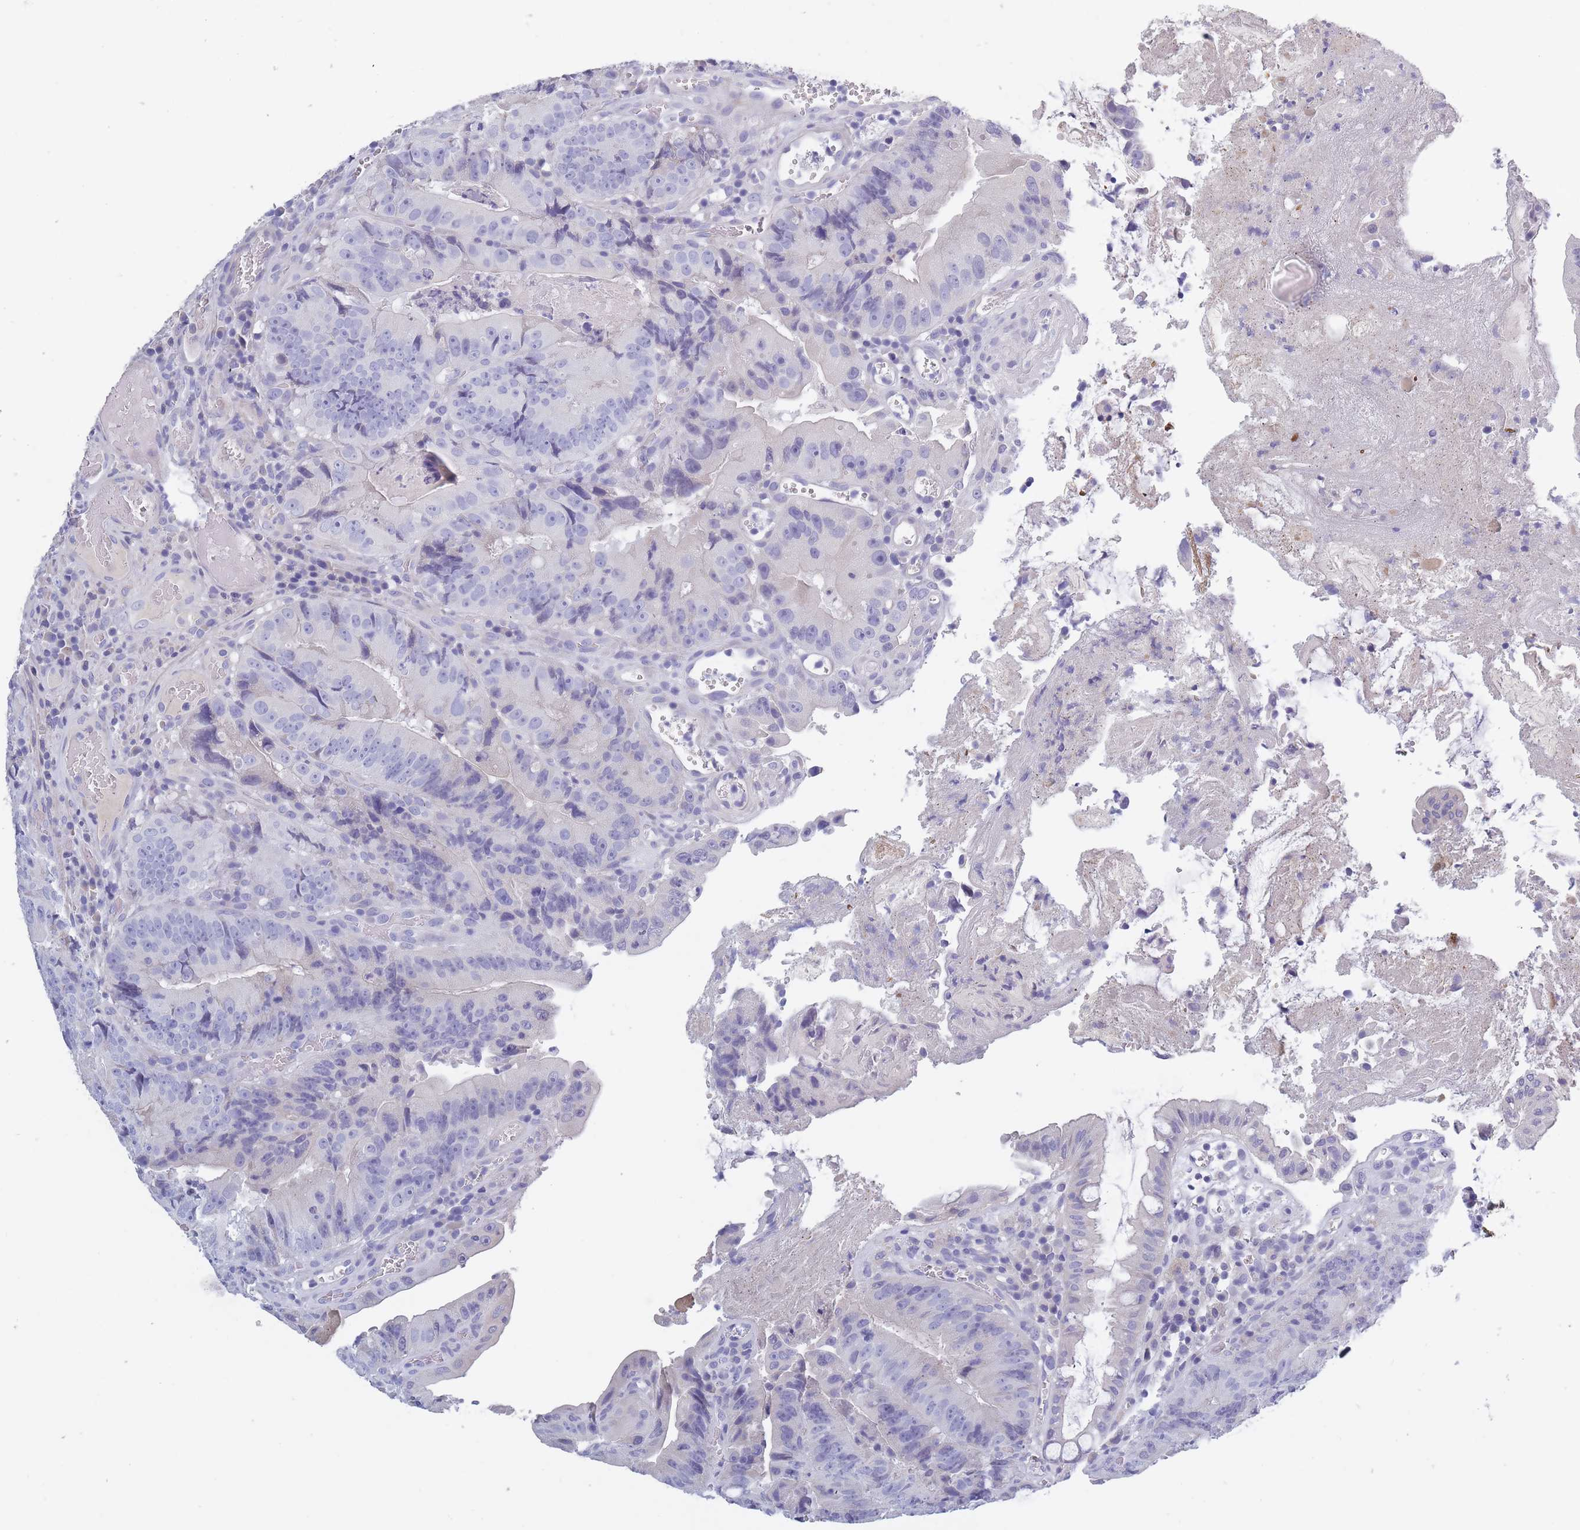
{"staining": {"intensity": "negative", "quantity": "none", "location": "none"}, "tissue": "colorectal cancer", "cell_type": "Tumor cells", "image_type": "cancer", "snomed": [{"axis": "morphology", "description": "Adenocarcinoma, NOS"}, {"axis": "topography", "description": "Colon"}], "caption": "There is no significant staining in tumor cells of colorectal adenocarcinoma.", "gene": "OR4C5", "patient": {"sex": "female", "age": 86}}